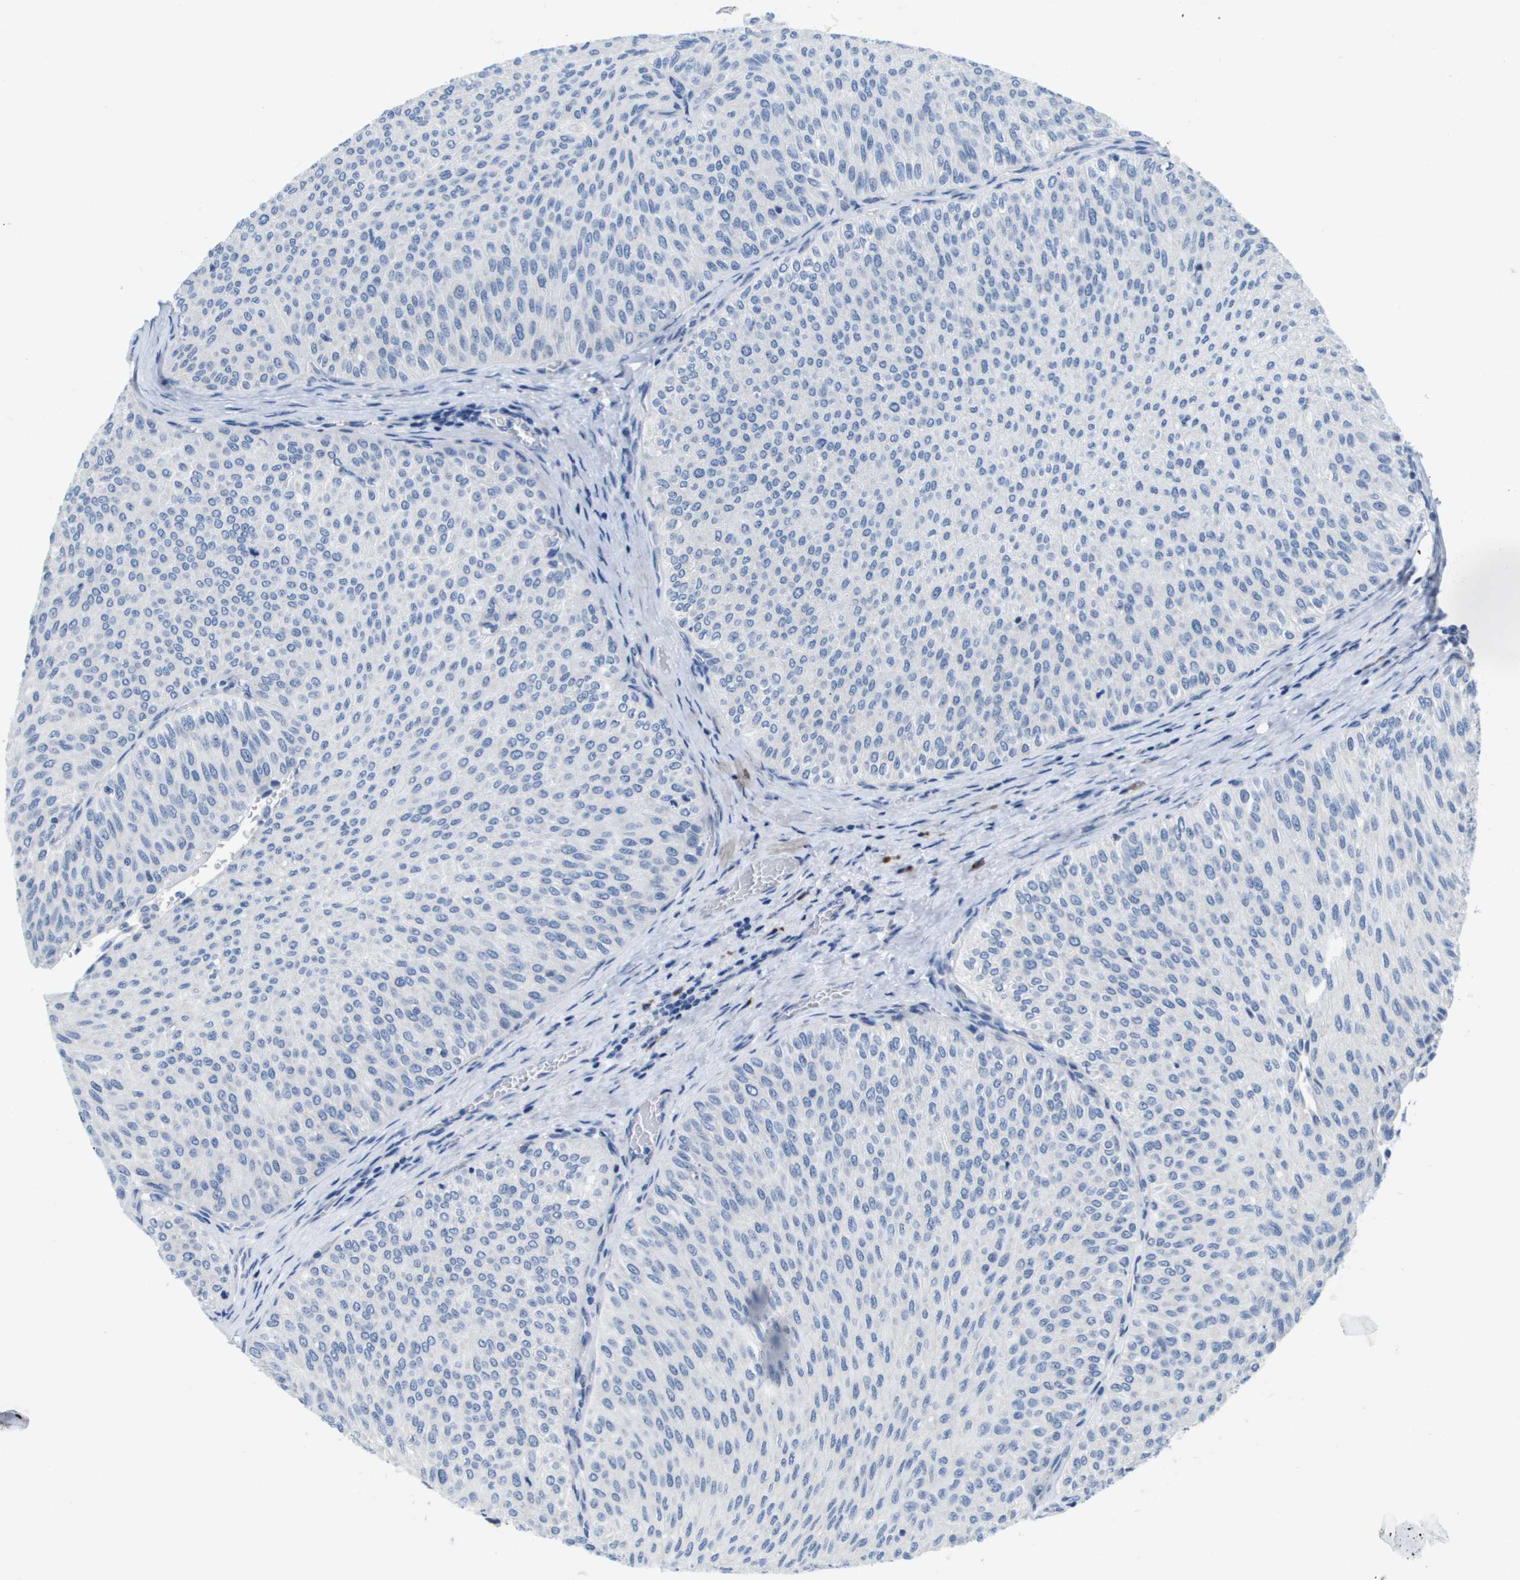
{"staining": {"intensity": "negative", "quantity": "none", "location": "none"}, "tissue": "urothelial cancer", "cell_type": "Tumor cells", "image_type": "cancer", "snomed": [{"axis": "morphology", "description": "Urothelial carcinoma, Low grade"}, {"axis": "topography", "description": "Urinary bladder"}], "caption": "High power microscopy image of an immunohistochemistry histopathology image of low-grade urothelial carcinoma, revealing no significant positivity in tumor cells.", "gene": "CD3G", "patient": {"sex": "male", "age": 78}}